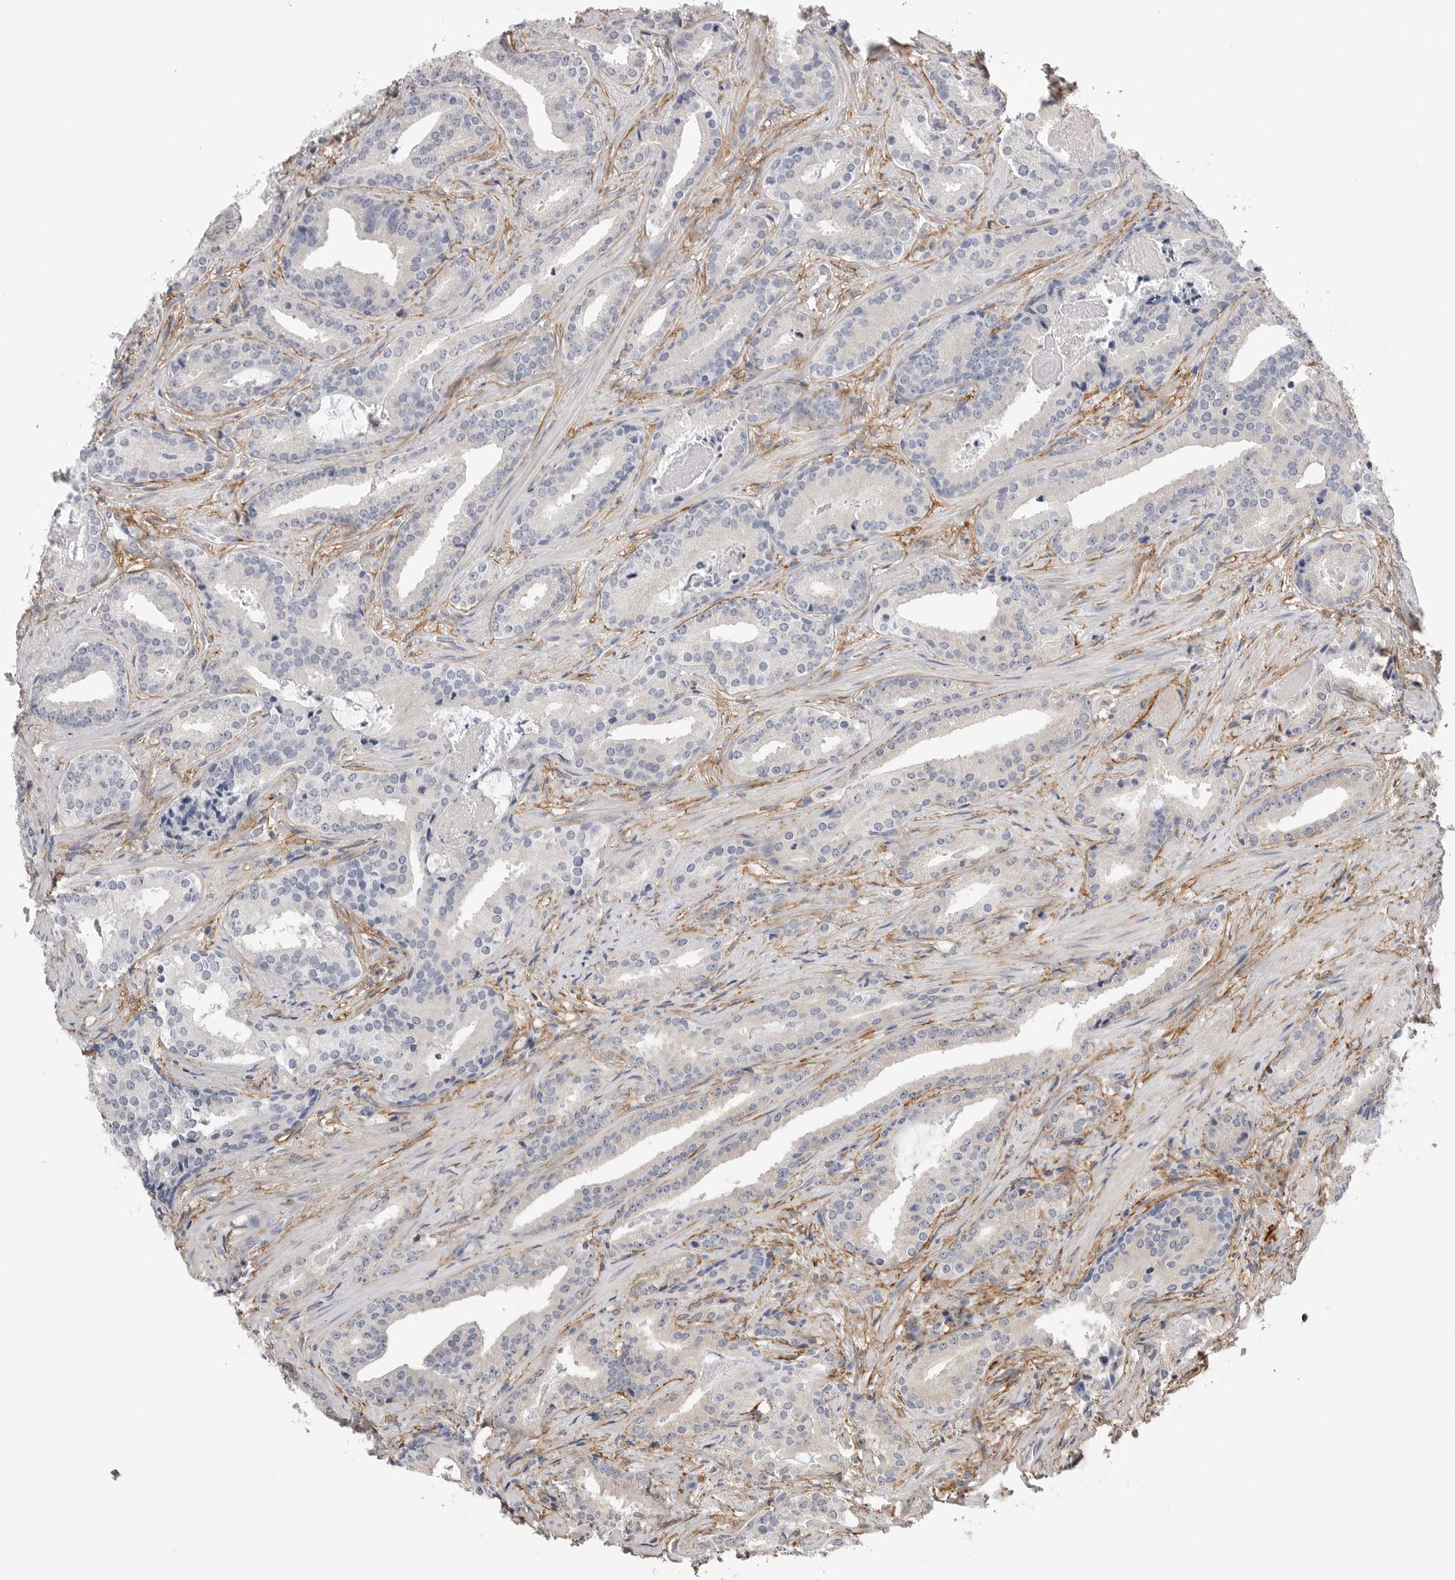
{"staining": {"intensity": "negative", "quantity": "none", "location": "none"}, "tissue": "prostate cancer", "cell_type": "Tumor cells", "image_type": "cancer", "snomed": [{"axis": "morphology", "description": "Adenocarcinoma, Low grade"}, {"axis": "topography", "description": "Prostate"}], "caption": "High power microscopy photomicrograph of an immunohistochemistry (IHC) micrograph of prostate cancer (adenocarcinoma (low-grade)), revealing no significant expression in tumor cells.", "gene": "AKAP12", "patient": {"sex": "male", "age": 67}}